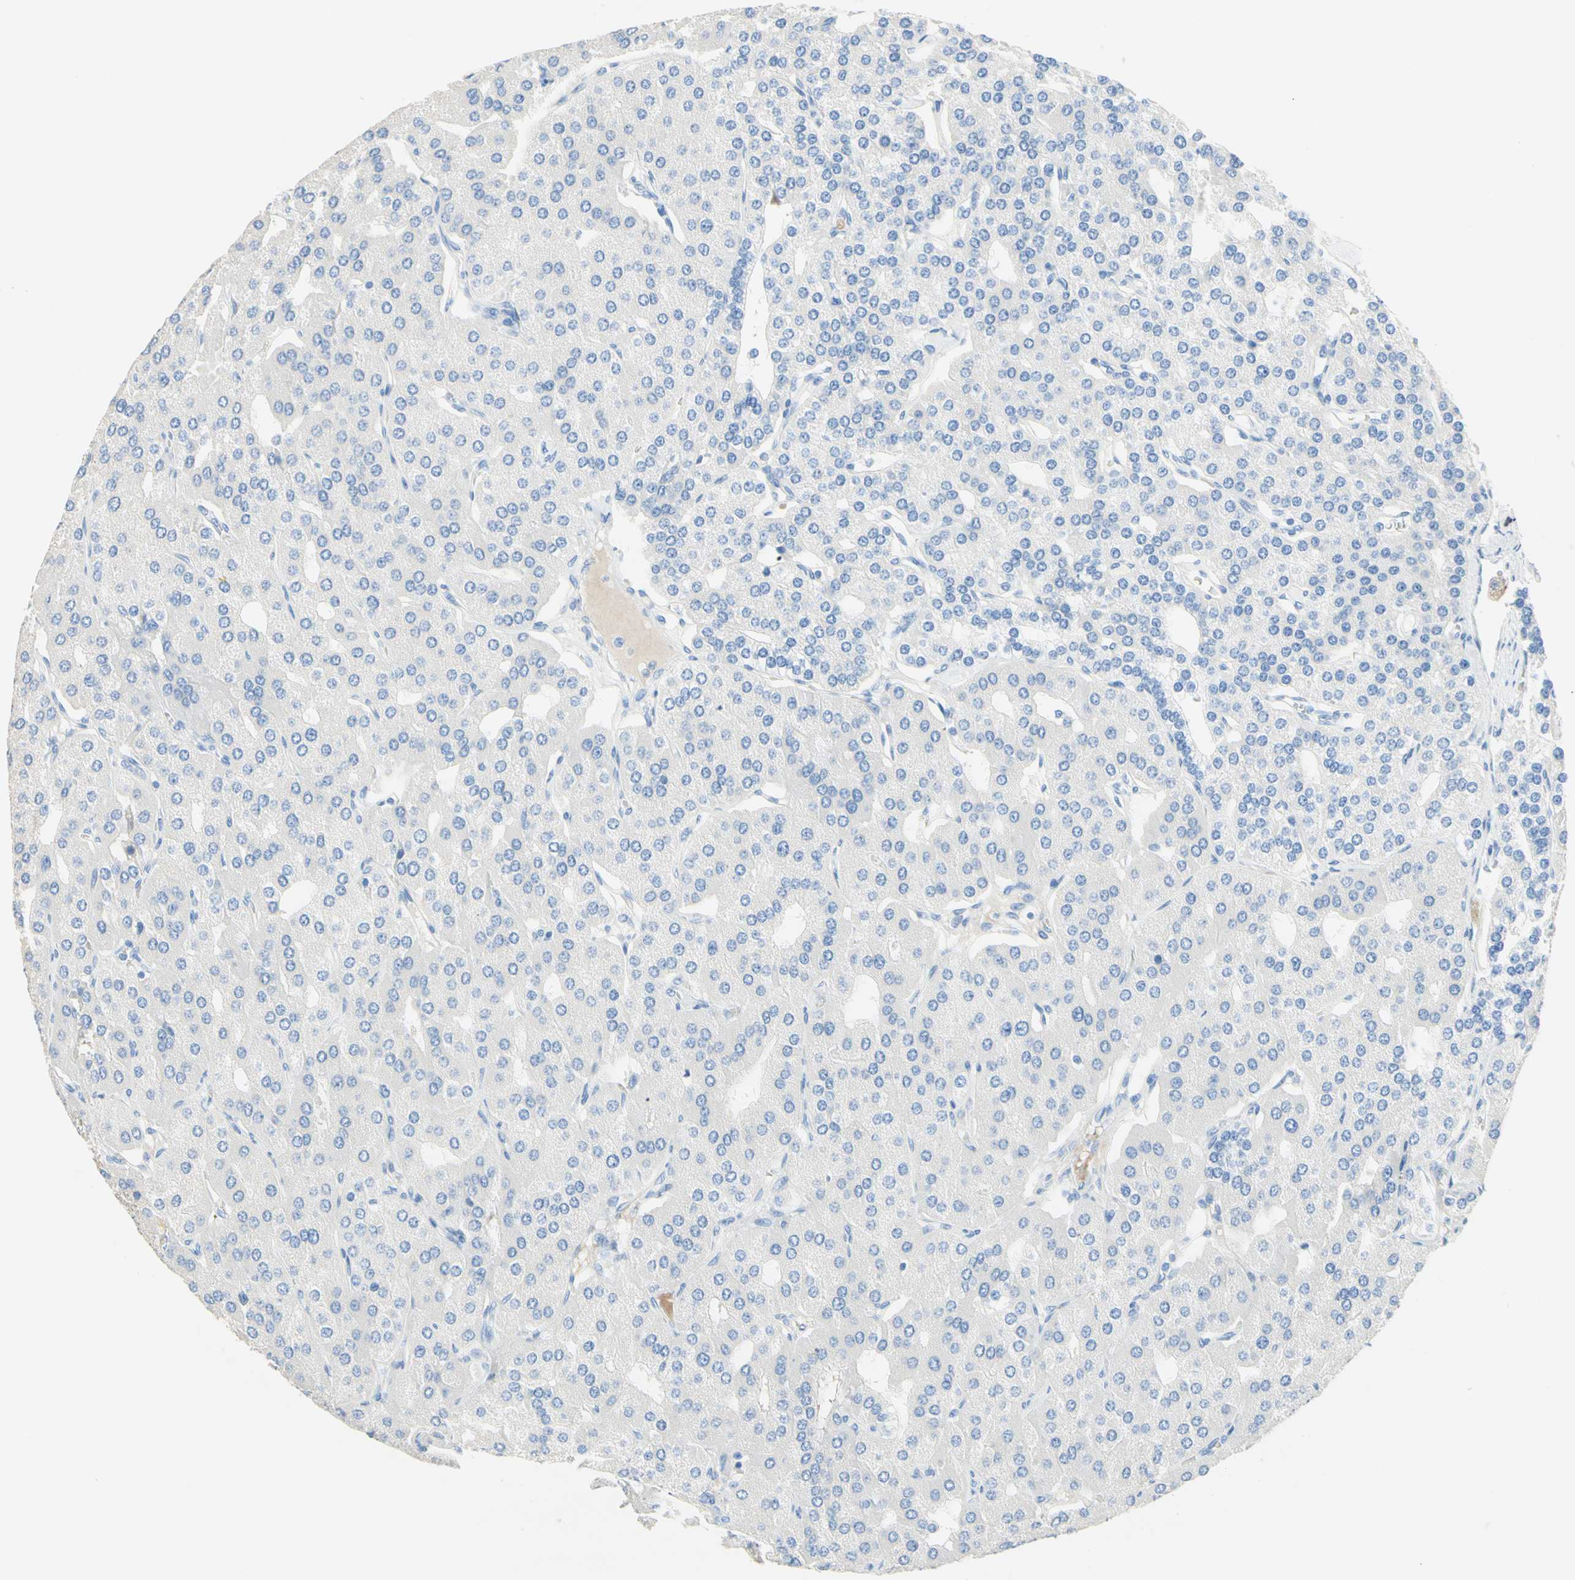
{"staining": {"intensity": "negative", "quantity": "none", "location": "none"}, "tissue": "parathyroid gland", "cell_type": "Glandular cells", "image_type": "normal", "snomed": [{"axis": "morphology", "description": "Normal tissue, NOS"}, {"axis": "morphology", "description": "Adenoma, NOS"}, {"axis": "topography", "description": "Parathyroid gland"}], "caption": "The image reveals no staining of glandular cells in unremarkable parathyroid gland.", "gene": "IL6ST", "patient": {"sex": "female", "age": 86}}